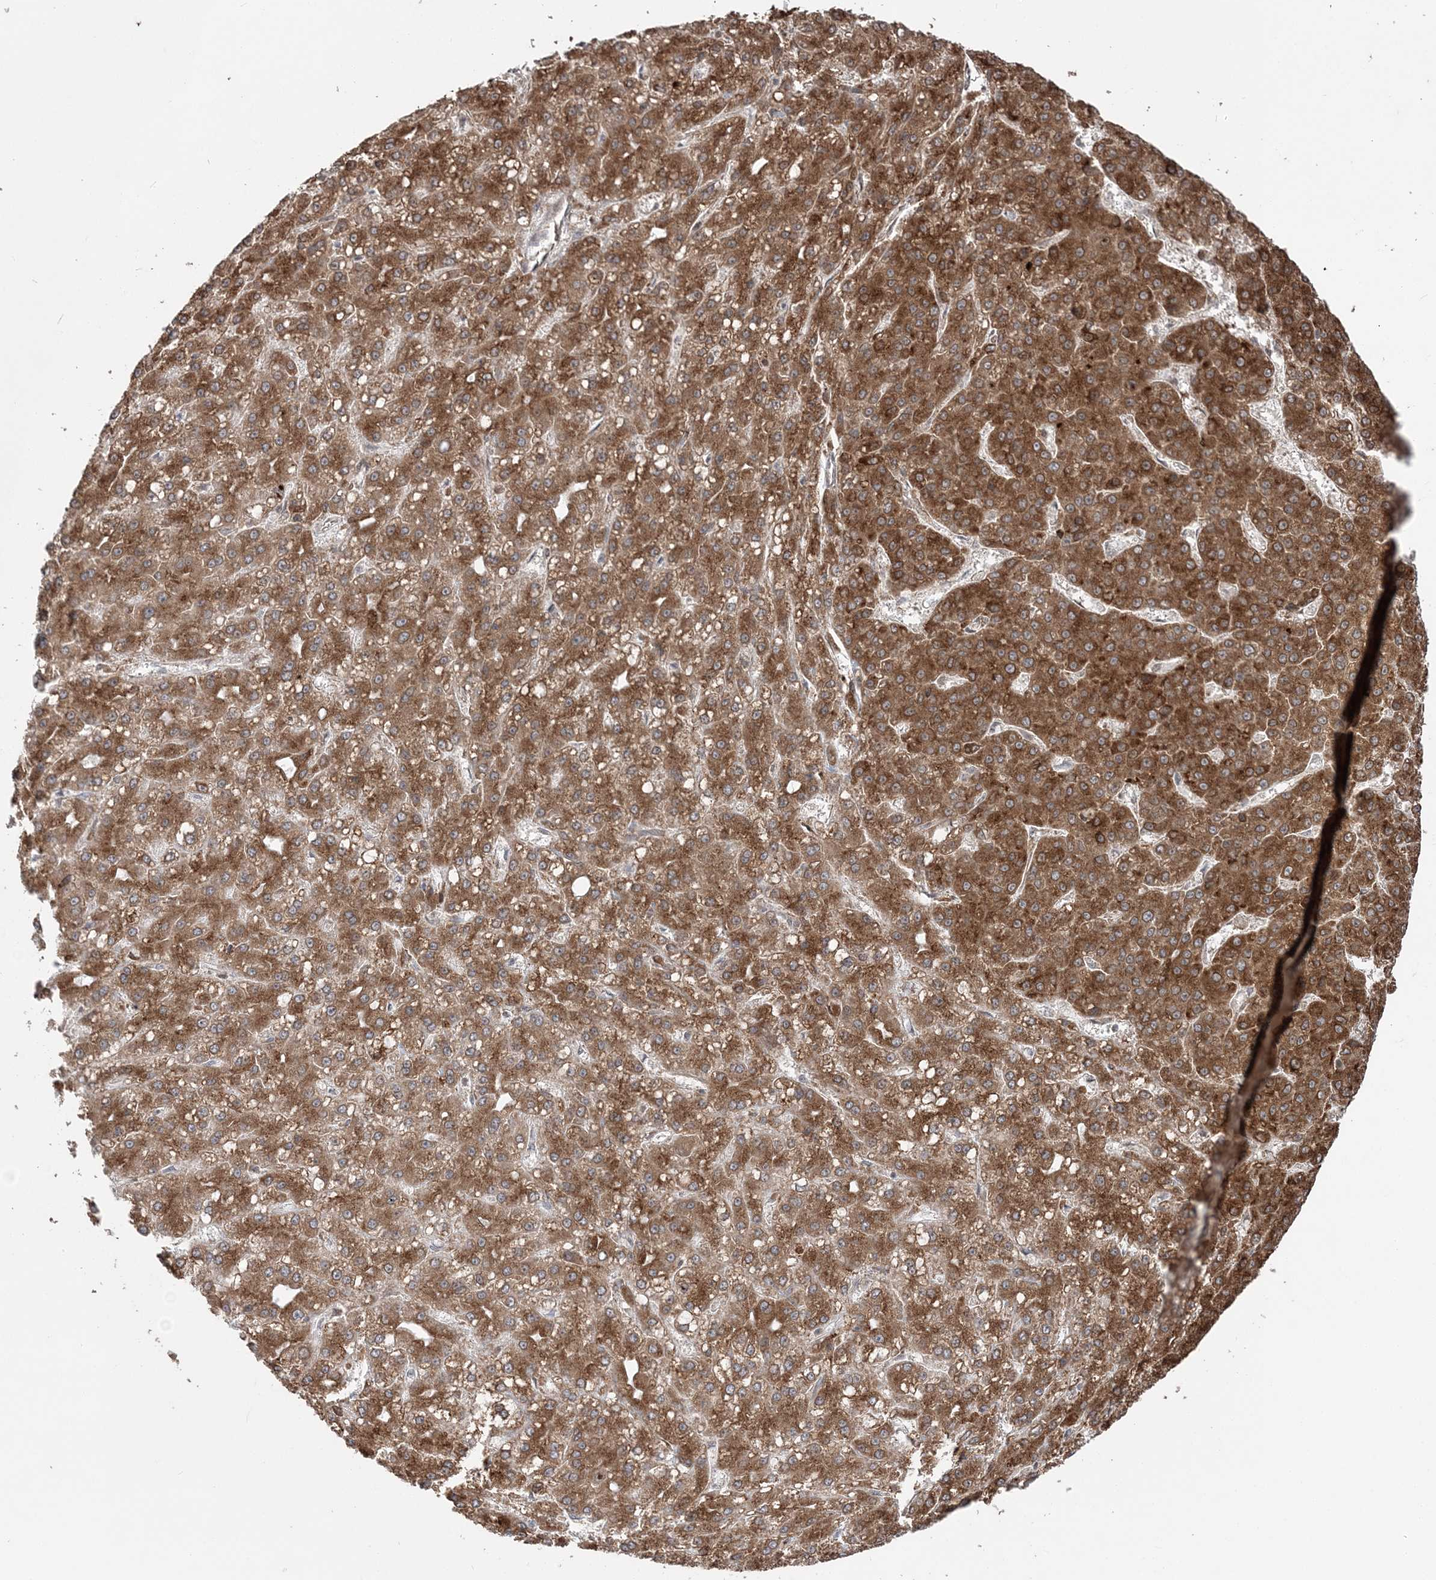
{"staining": {"intensity": "strong", "quantity": ">75%", "location": "cytoplasmic/membranous"}, "tissue": "liver cancer", "cell_type": "Tumor cells", "image_type": "cancer", "snomed": [{"axis": "morphology", "description": "Carcinoma, Hepatocellular, NOS"}, {"axis": "topography", "description": "Liver"}], "caption": "Liver hepatocellular carcinoma was stained to show a protein in brown. There is high levels of strong cytoplasmic/membranous expression in approximately >75% of tumor cells.", "gene": "TMED10", "patient": {"sex": "male", "age": 67}}